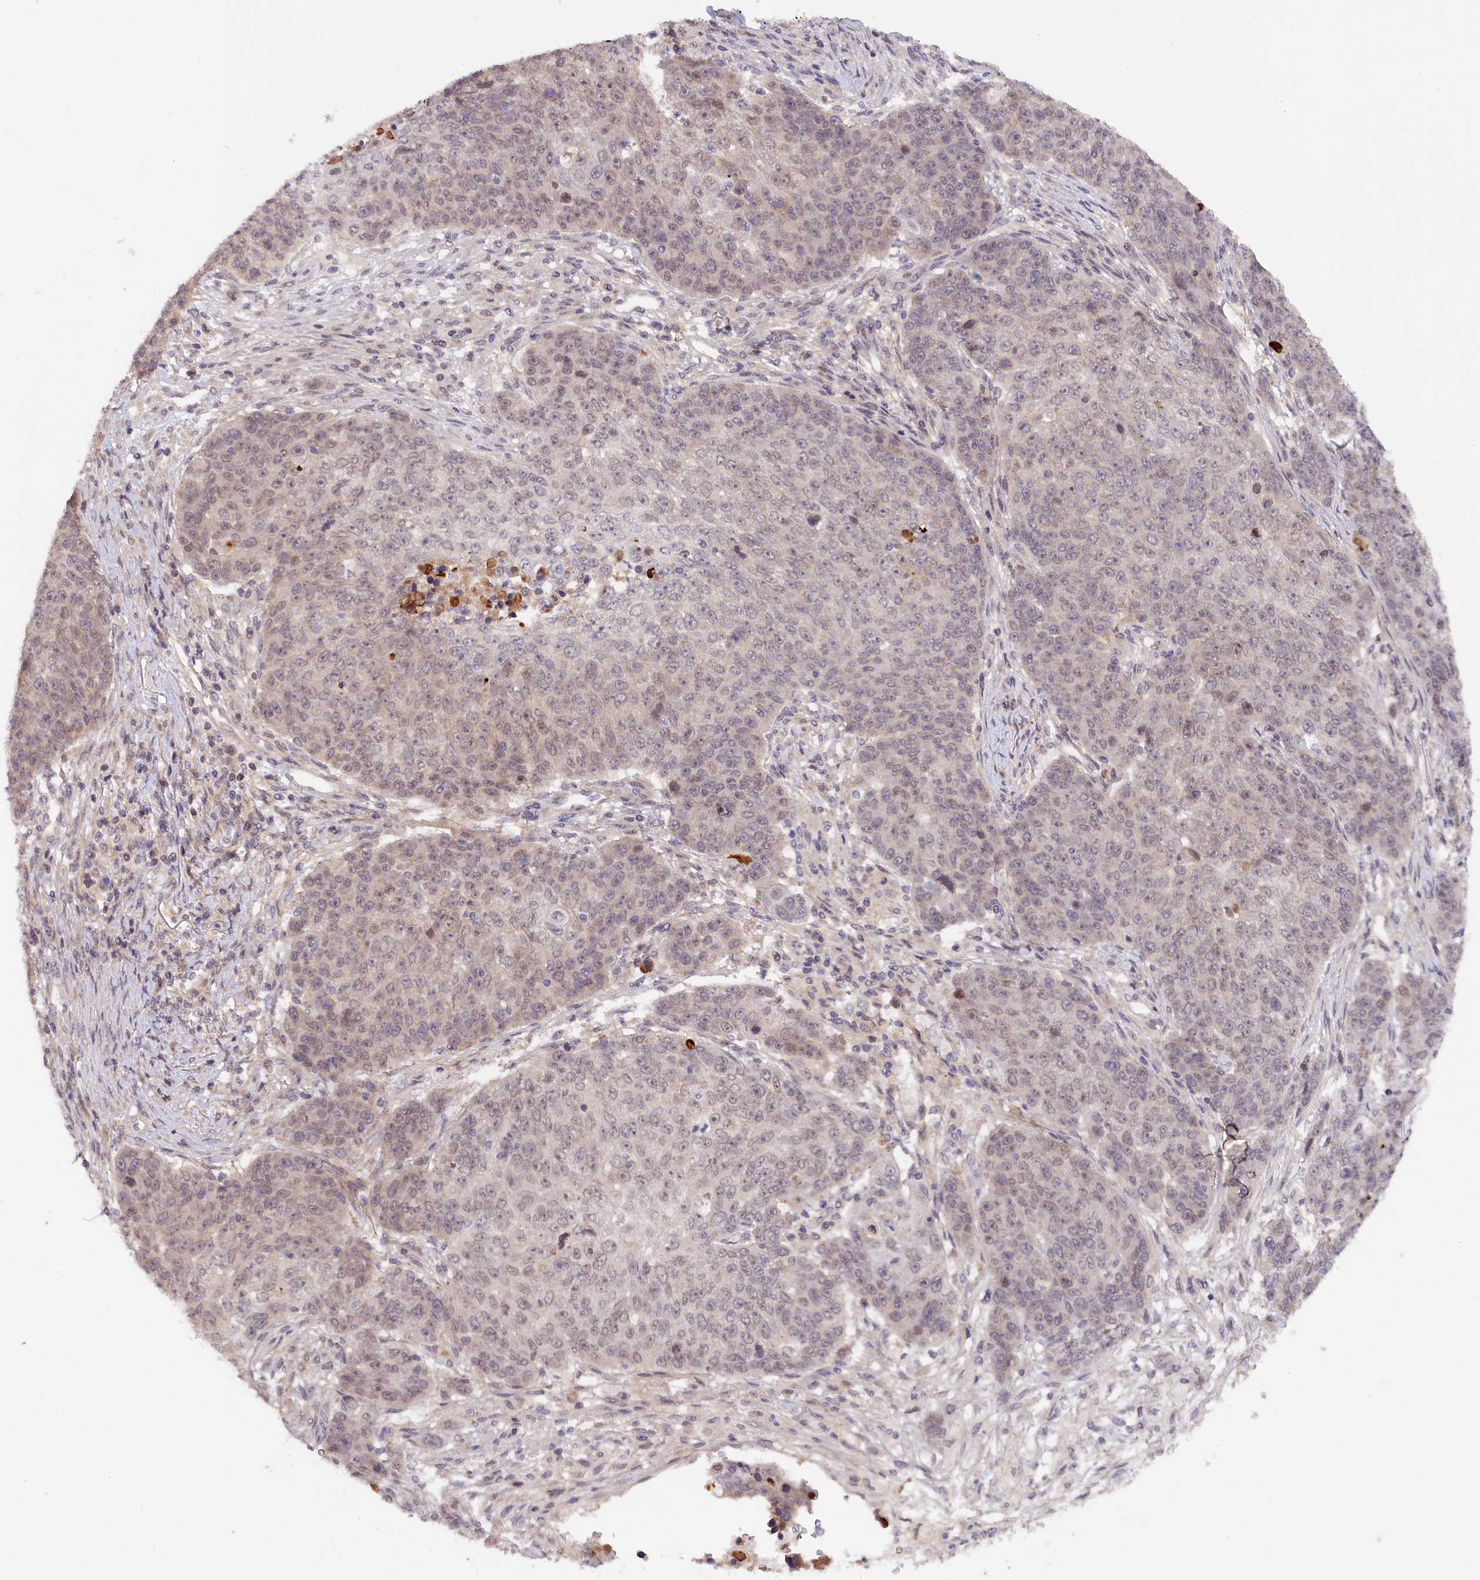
{"staining": {"intensity": "weak", "quantity": "<25%", "location": "nuclear"}, "tissue": "lung cancer", "cell_type": "Tumor cells", "image_type": "cancer", "snomed": [{"axis": "morphology", "description": "Normal tissue, NOS"}, {"axis": "morphology", "description": "Squamous cell carcinoma, NOS"}, {"axis": "topography", "description": "Lymph node"}, {"axis": "topography", "description": "Lung"}], "caption": "A high-resolution micrograph shows IHC staining of lung cancer, which shows no significant staining in tumor cells.", "gene": "ZNF480", "patient": {"sex": "male", "age": 66}}